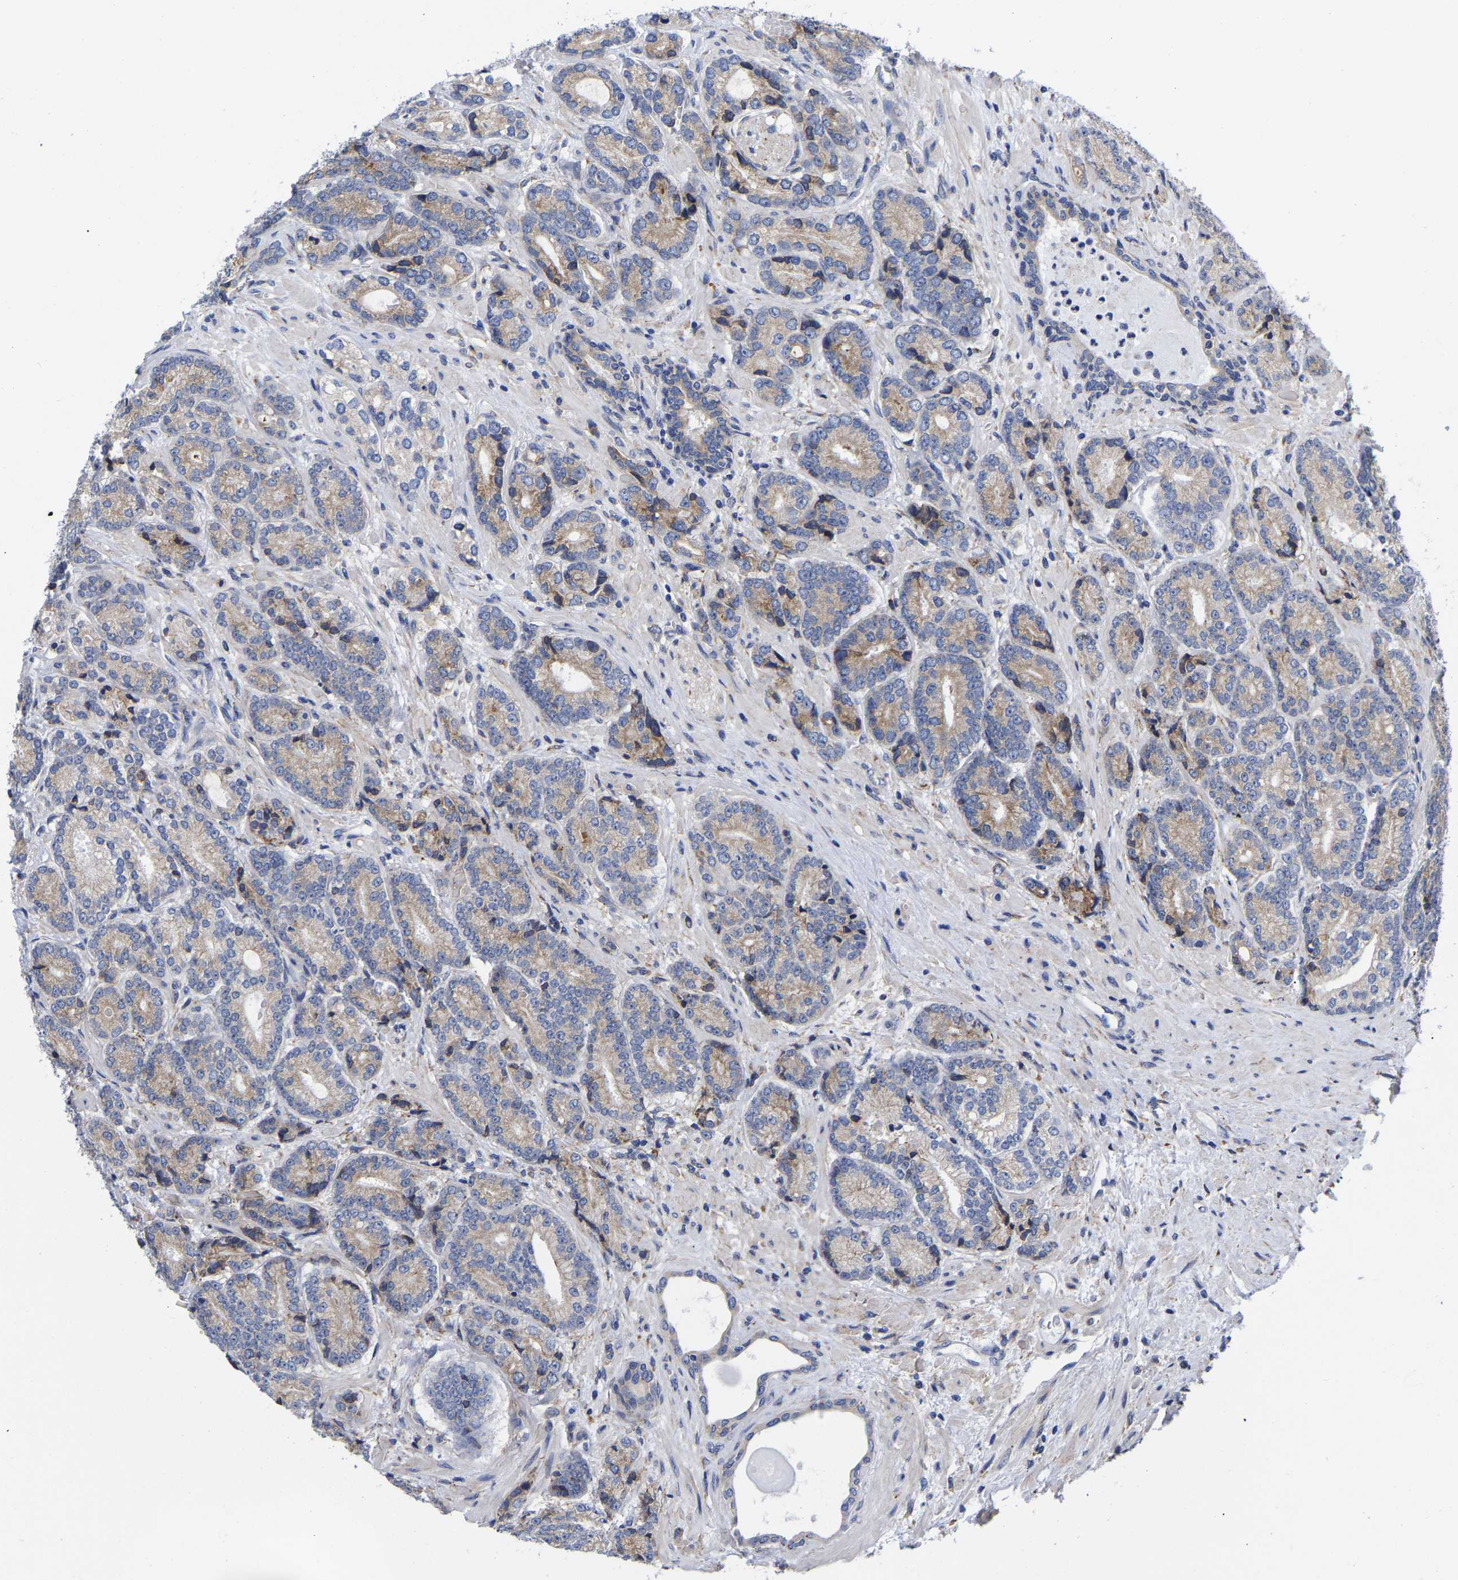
{"staining": {"intensity": "moderate", "quantity": "25%-75%", "location": "cytoplasmic/membranous"}, "tissue": "prostate cancer", "cell_type": "Tumor cells", "image_type": "cancer", "snomed": [{"axis": "morphology", "description": "Adenocarcinoma, High grade"}, {"axis": "topography", "description": "Prostate"}], "caption": "A high-resolution image shows immunohistochemistry staining of prostate cancer, which reveals moderate cytoplasmic/membranous staining in approximately 25%-75% of tumor cells.", "gene": "CFAP298", "patient": {"sex": "male", "age": 61}}